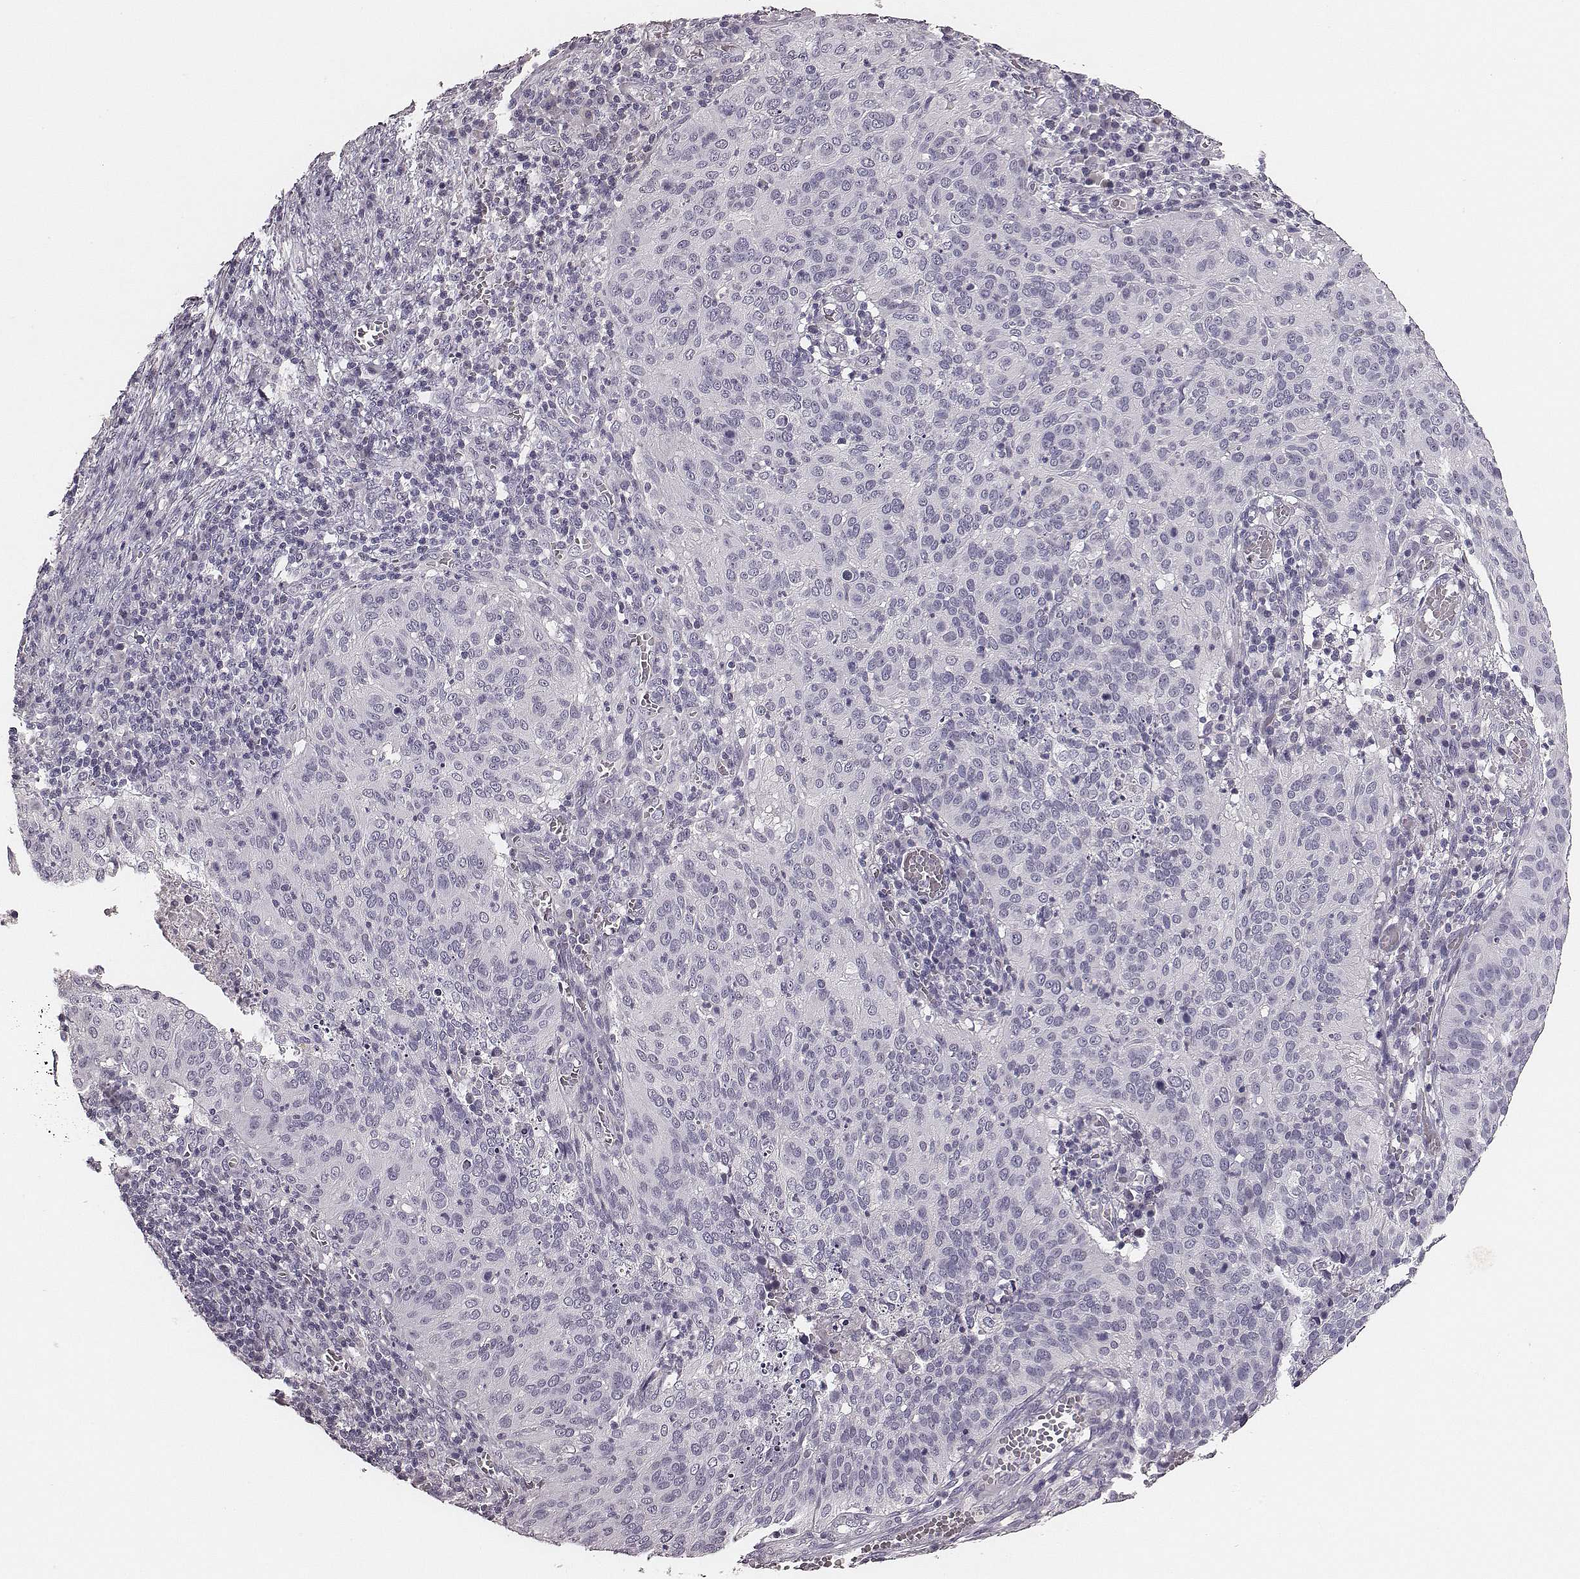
{"staining": {"intensity": "negative", "quantity": "none", "location": "none"}, "tissue": "cervical cancer", "cell_type": "Tumor cells", "image_type": "cancer", "snomed": [{"axis": "morphology", "description": "Squamous cell carcinoma, NOS"}, {"axis": "topography", "description": "Cervix"}], "caption": "IHC micrograph of squamous cell carcinoma (cervical) stained for a protein (brown), which exhibits no staining in tumor cells.", "gene": "CSHL1", "patient": {"sex": "female", "age": 39}}